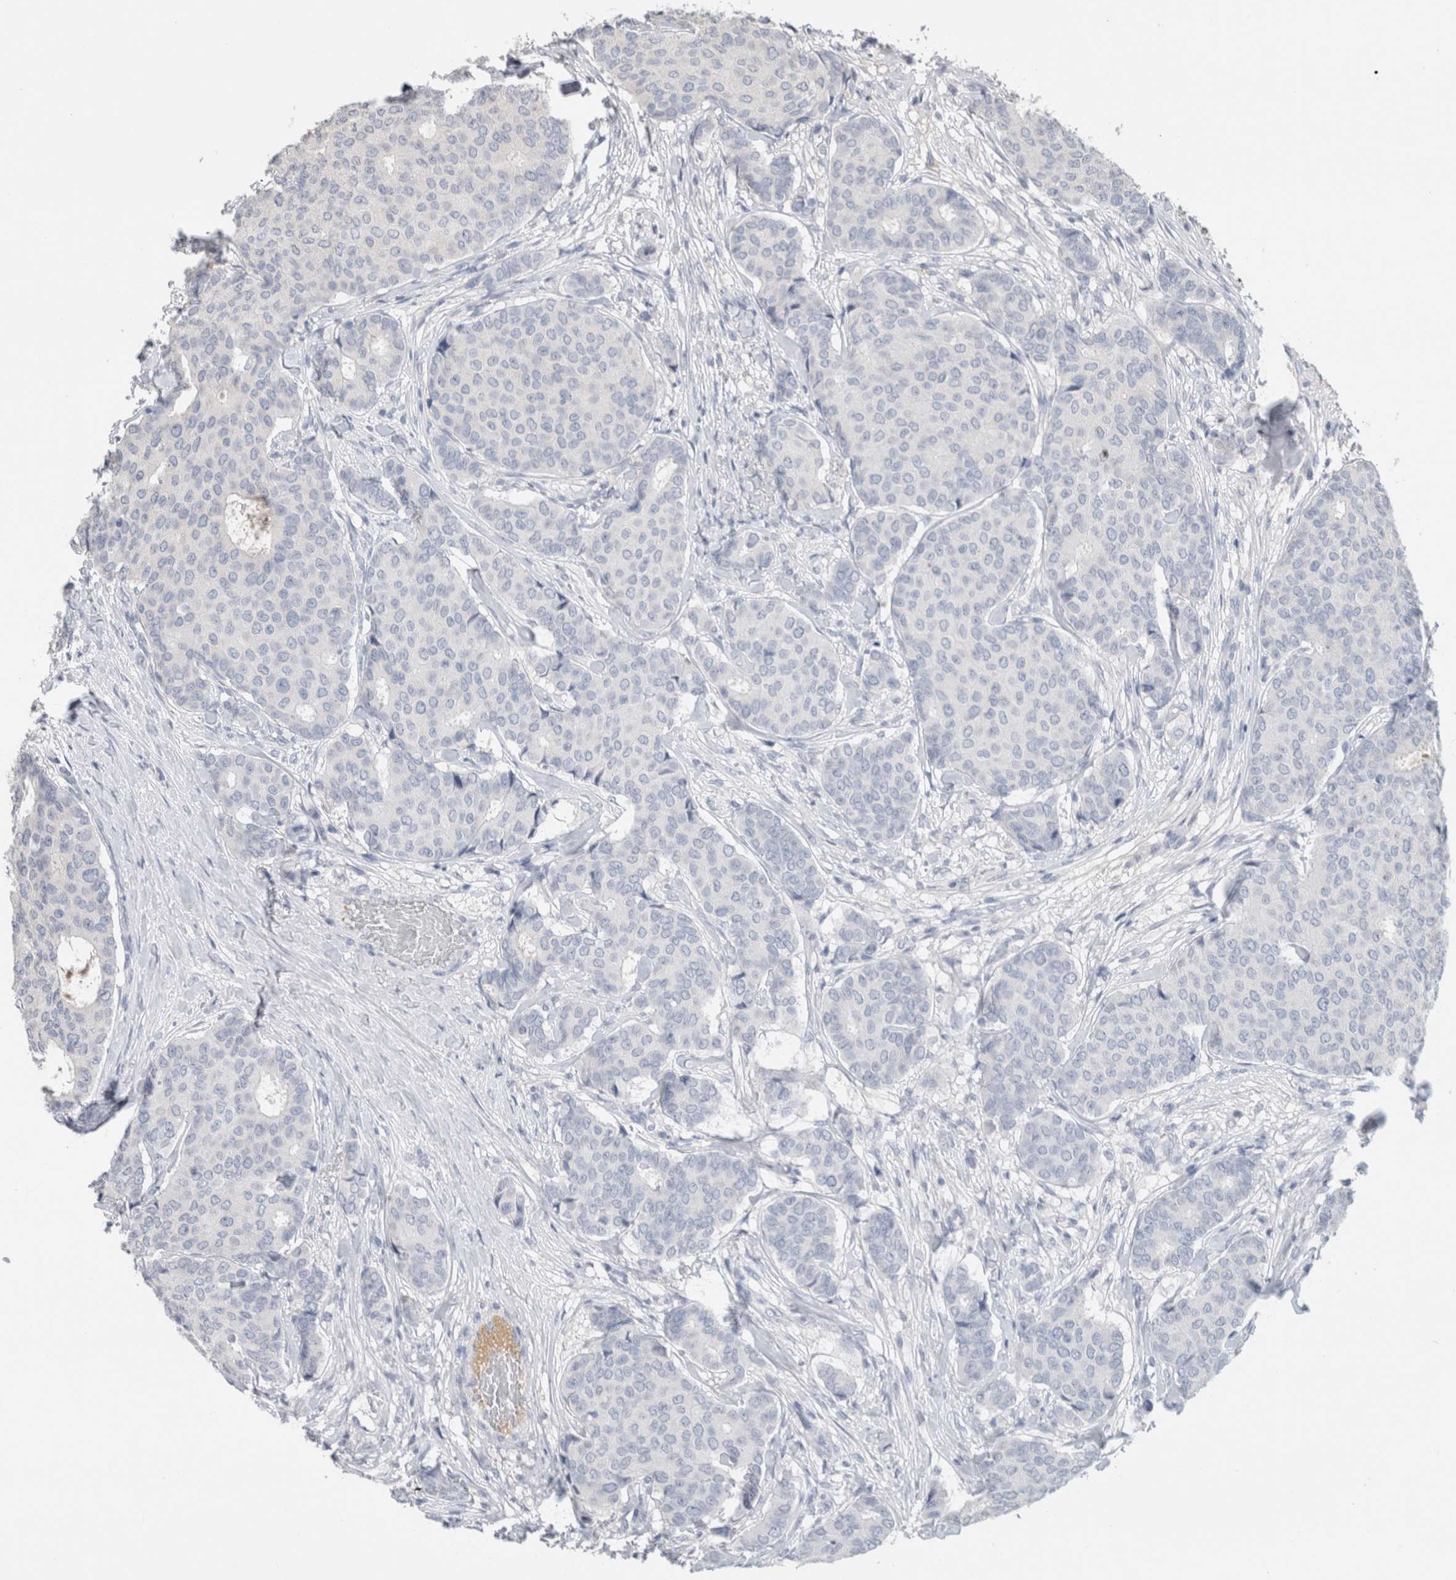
{"staining": {"intensity": "negative", "quantity": "none", "location": "none"}, "tissue": "breast cancer", "cell_type": "Tumor cells", "image_type": "cancer", "snomed": [{"axis": "morphology", "description": "Duct carcinoma"}, {"axis": "topography", "description": "Breast"}], "caption": "The micrograph demonstrates no staining of tumor cells in breast cancer (infiltrating ductal carcinoma). (DAB immunohistochemistry (IHC) visualized using brightfield microscopy, high magnification).", "gene": "SCGB1A1", "patient": {"sex": "female", "age": 75}}